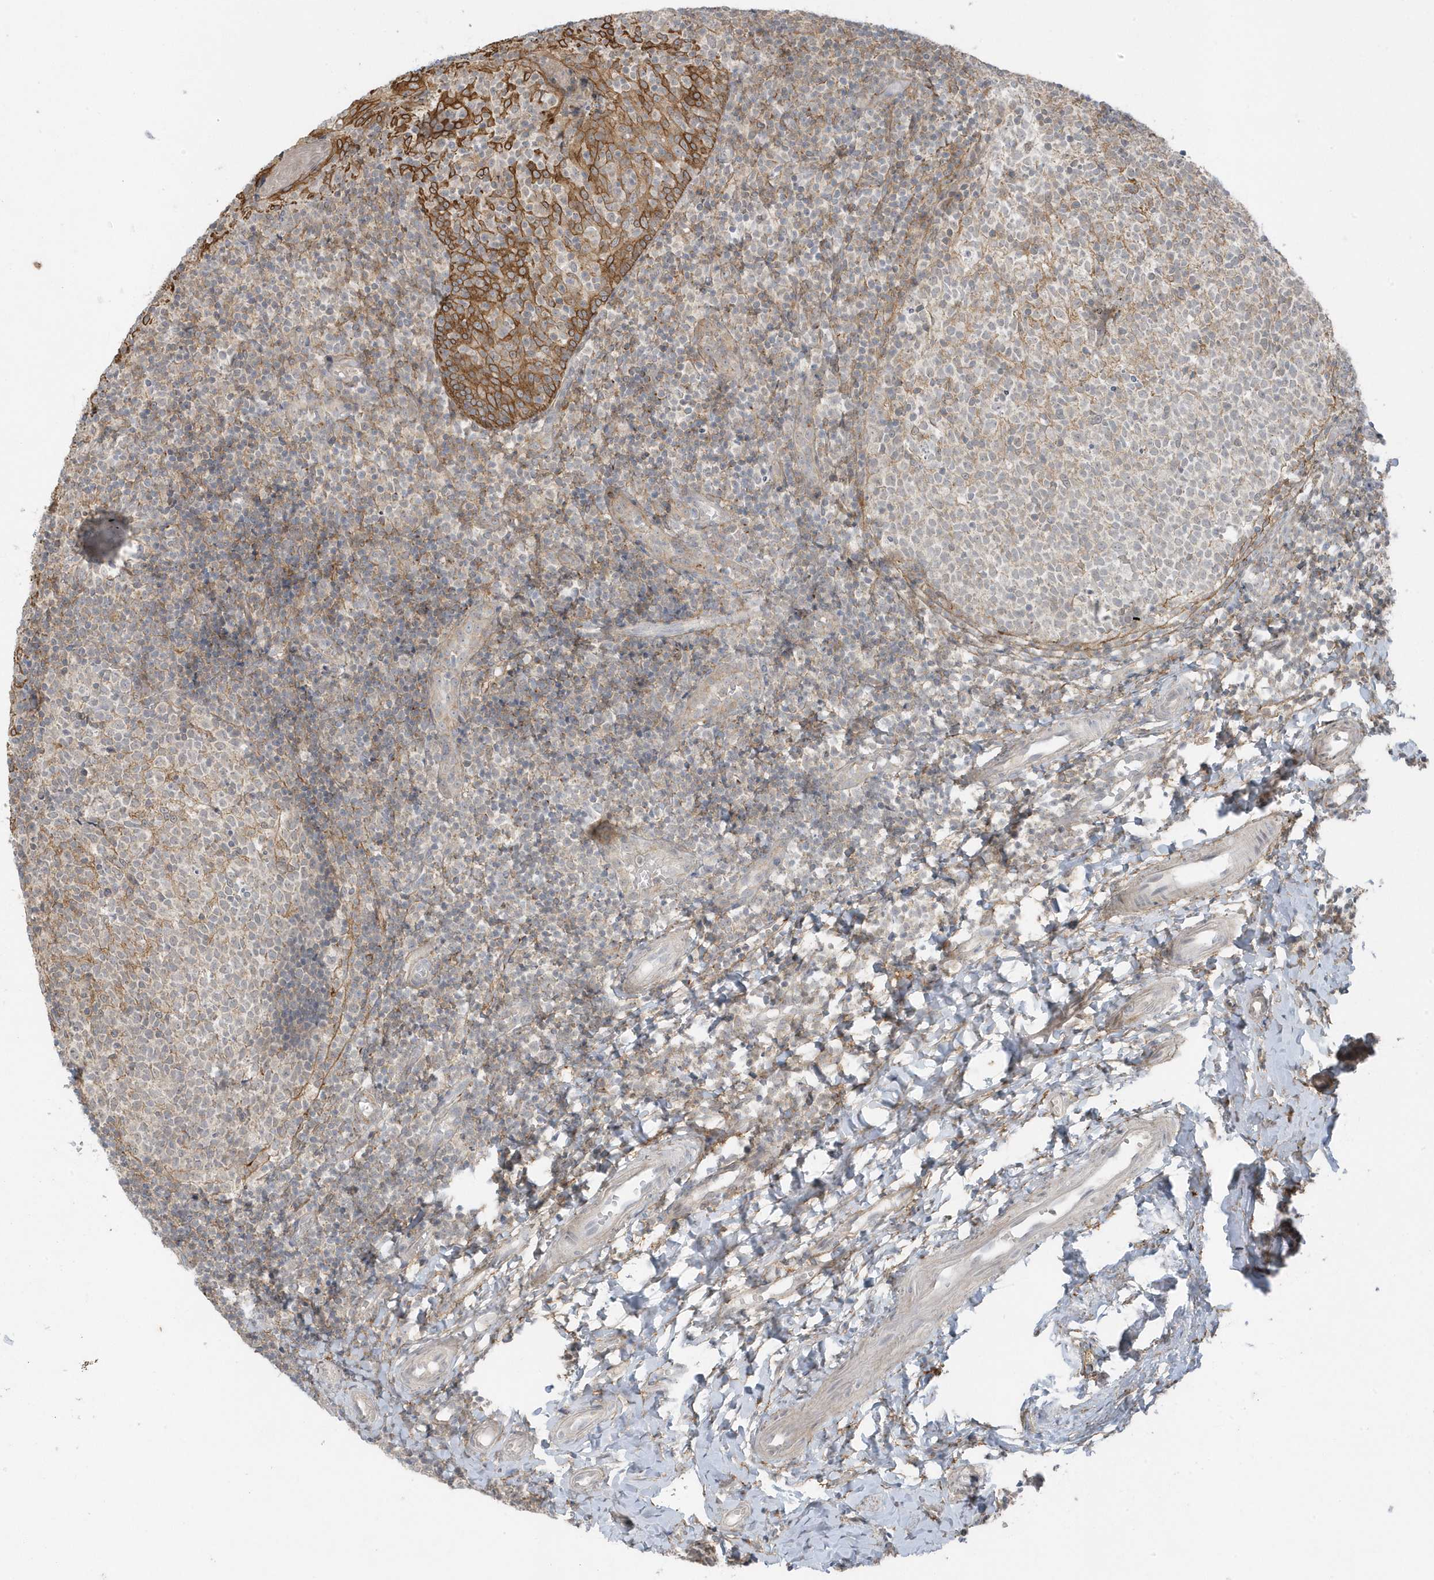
{"staining": {"intensity": "negative", "quantity": "none", "location": "none"}, "tissue": "tonsil", "cell_type": "Germinal center cells", "image_type": "normal", "snomed": [{"axis": "morphology", "description": "Normal tissue, NOS"}, {"axis": "topography", "description": "Tonsil"}], "caption": "Image shows no significant protein staining in germinal center cells of unremarkable tonsil.", "gene": "PARD3B", "patient": {"sex": "female", "age": 19}}